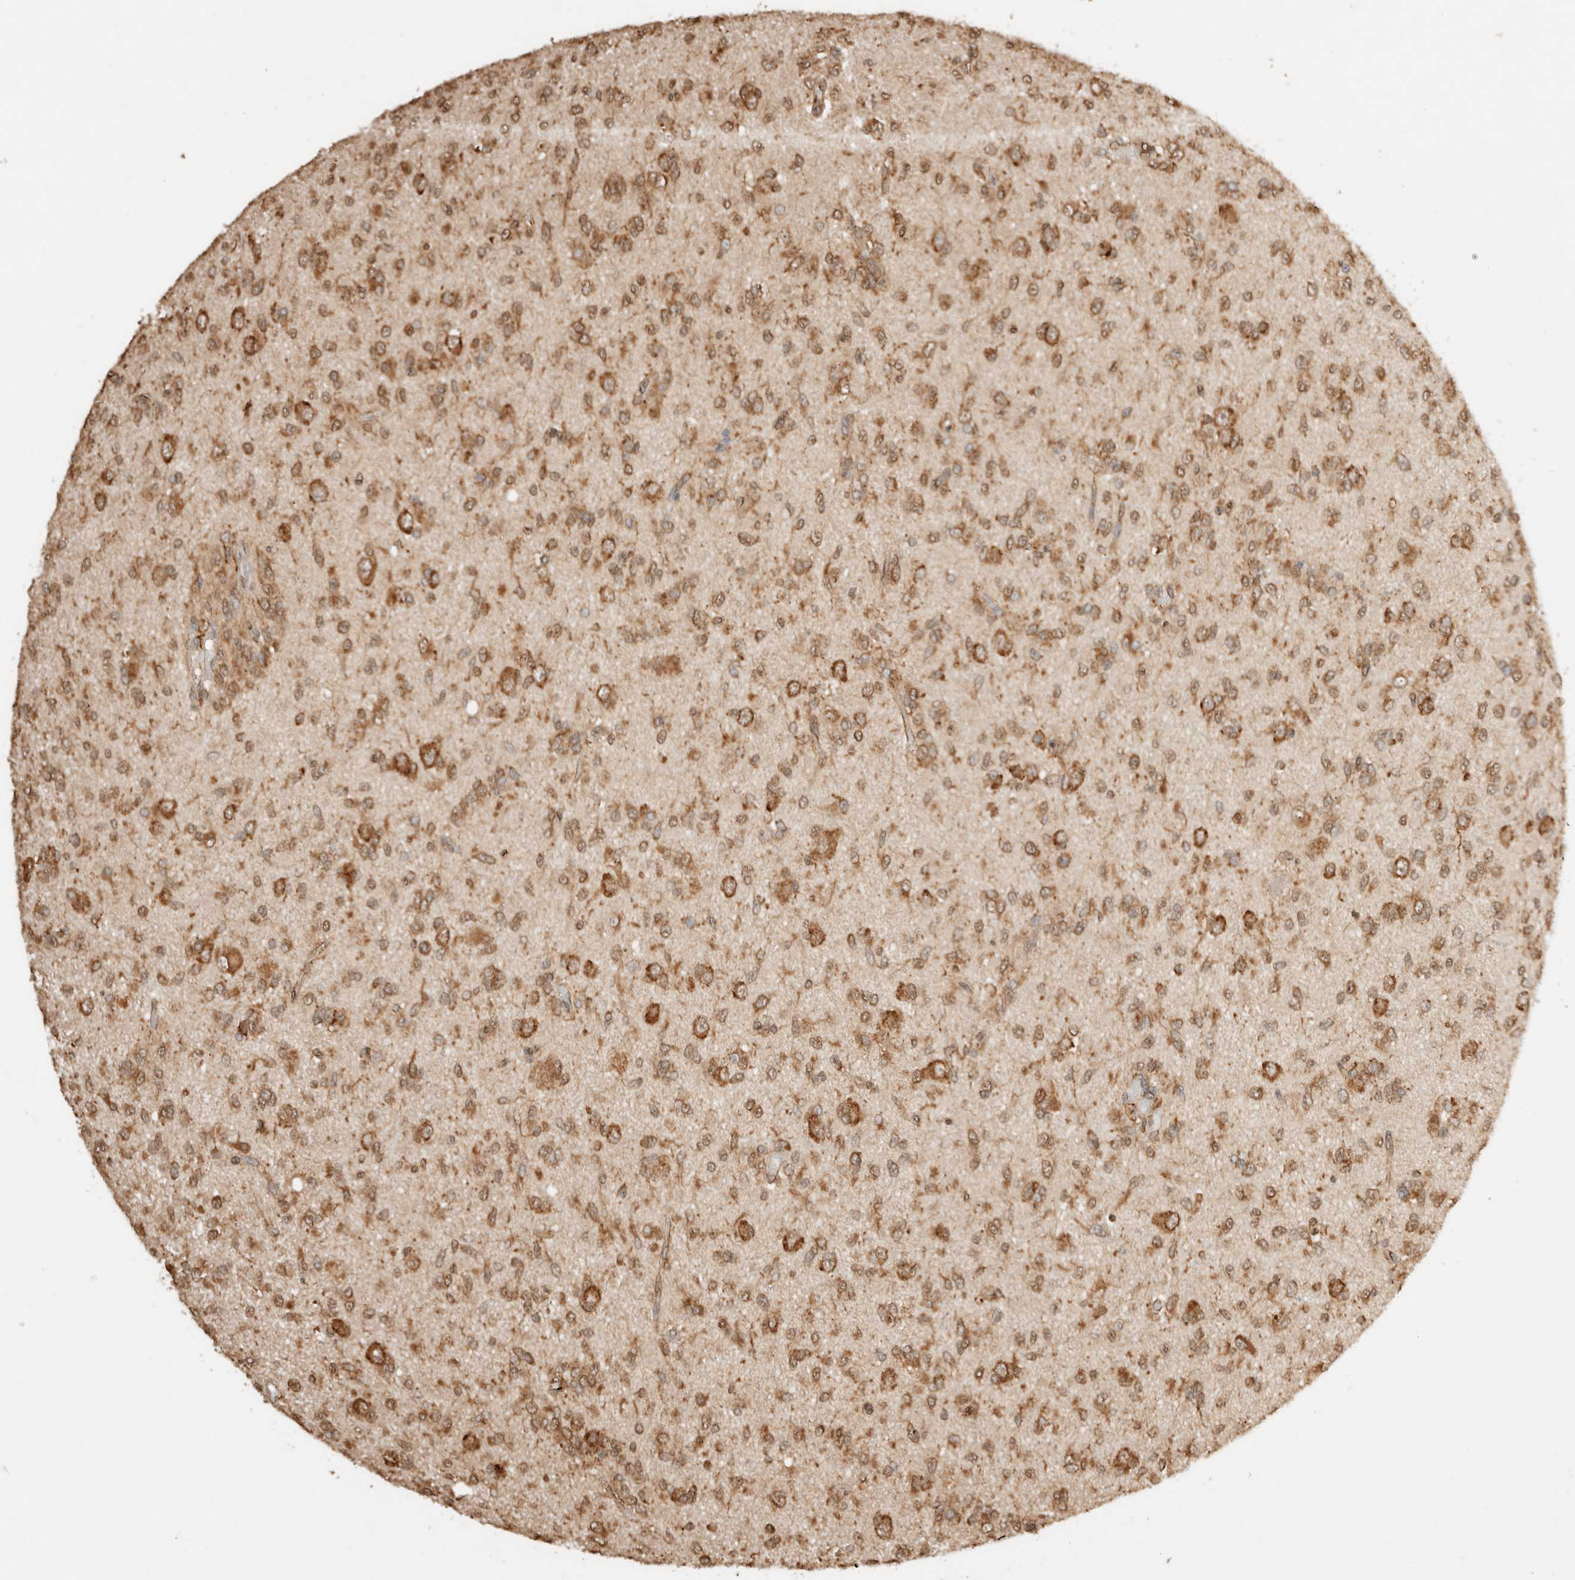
{"staining": {"intensity": "moderate", "quantity": ">75%", "location": "cytoplasmic/membranous"}, "tissue": "glioma", "cell_type": "Tumor cells", "image_type": "cancer", "snomed": [{"axis": "morphology", "description": "Glioma, malignant, High grade"}, {"axis": "topography", "description": "Brain"}], "caption": "This image displays immunohistochemistry staining of human glioma, with medium moderate cytoplasmic/membranous expression in about >75% of tumor cells.", "gene": "ERAP1", "patient": {"sex": "female", "age": 59}}